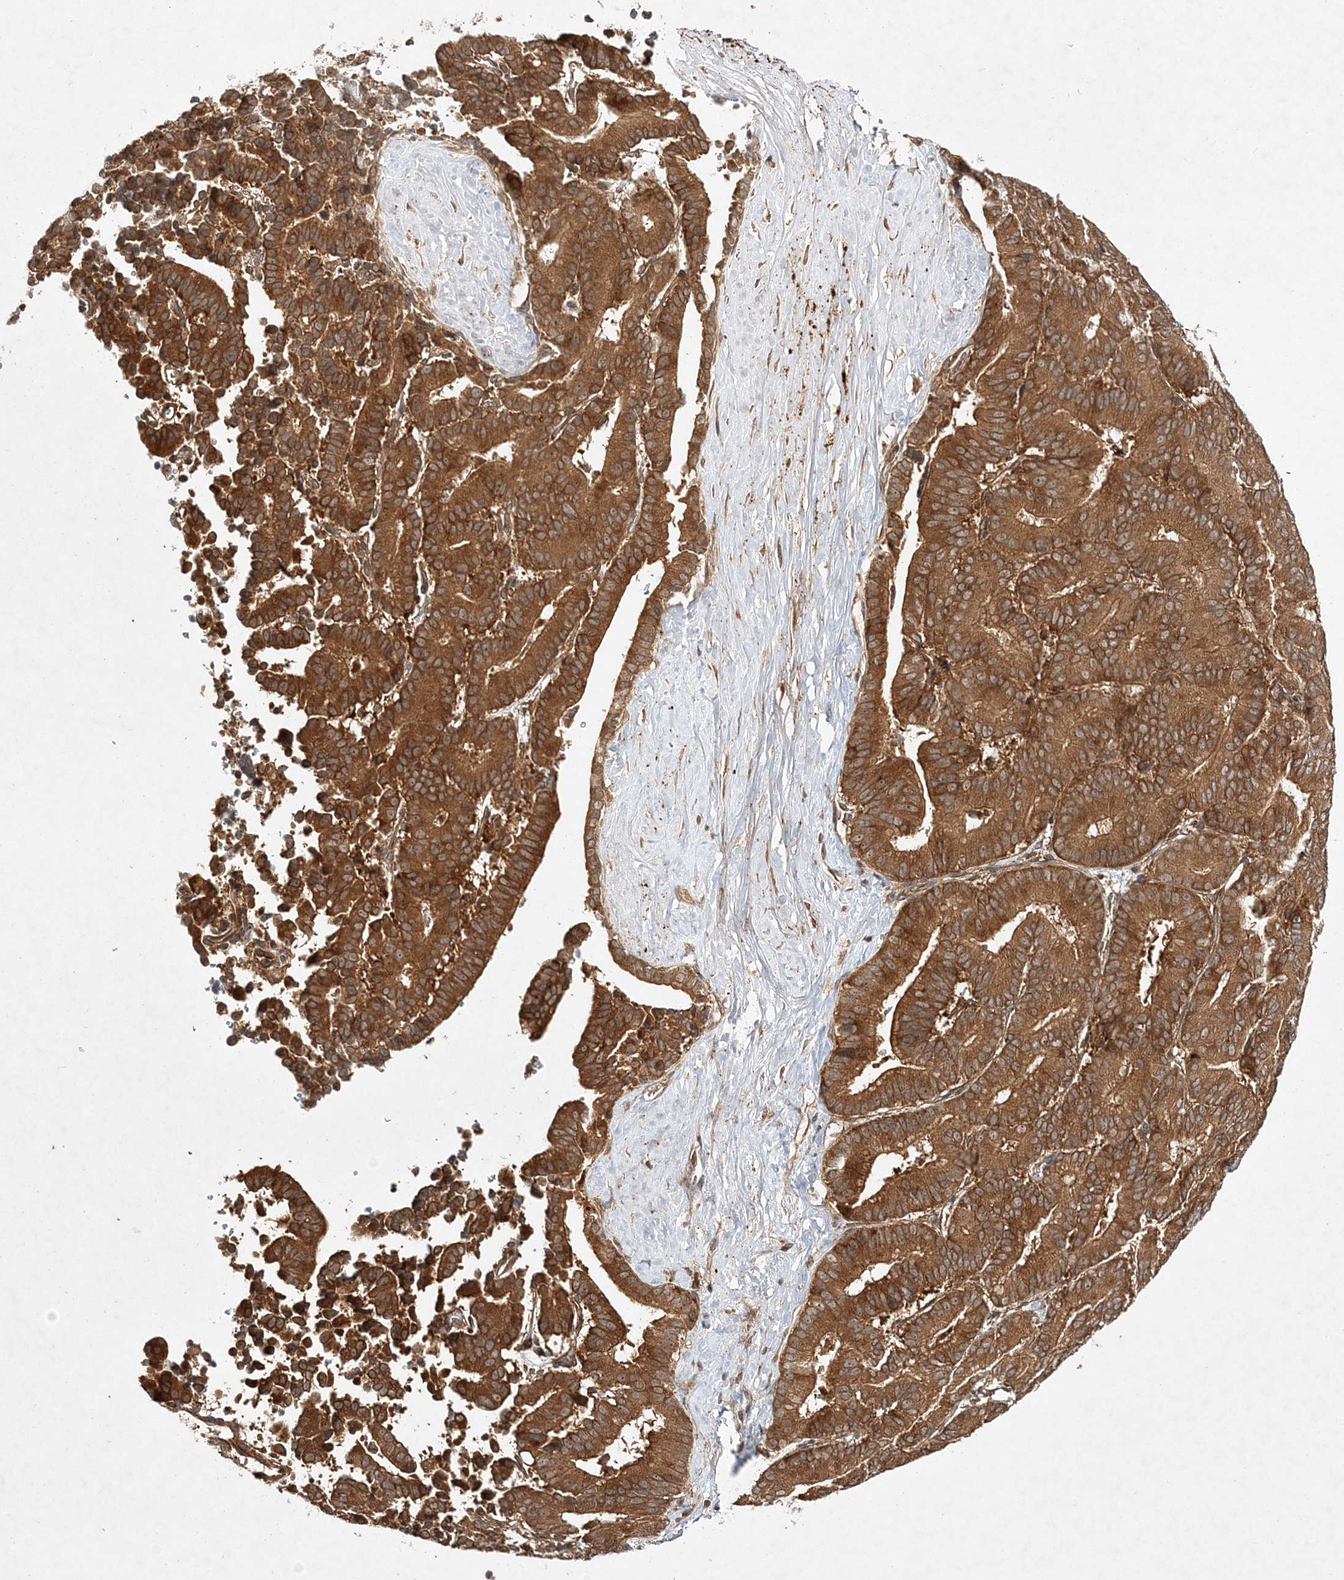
{"staining": {"intensity": "moderate", "quantity": ">75%", "location": "cytoplasmic/membranous"}, "tissue": "liver cancer", "cell_type": "Tumor cells", "image_type": "cancer", "snomed": [{"axis": "morphology", "description": "Cholangiocarcinoma"}, {"axis": "topography", "description": "Liver"}], "caption": "Immunohistochemical staining of liver cancer shows medium levels of moderate cytoplasmic/membranous protein expression in approximately >75% of tumor cells.", "gene": "TMEM9B", "patient": {"sex": "female", "age": 75}}